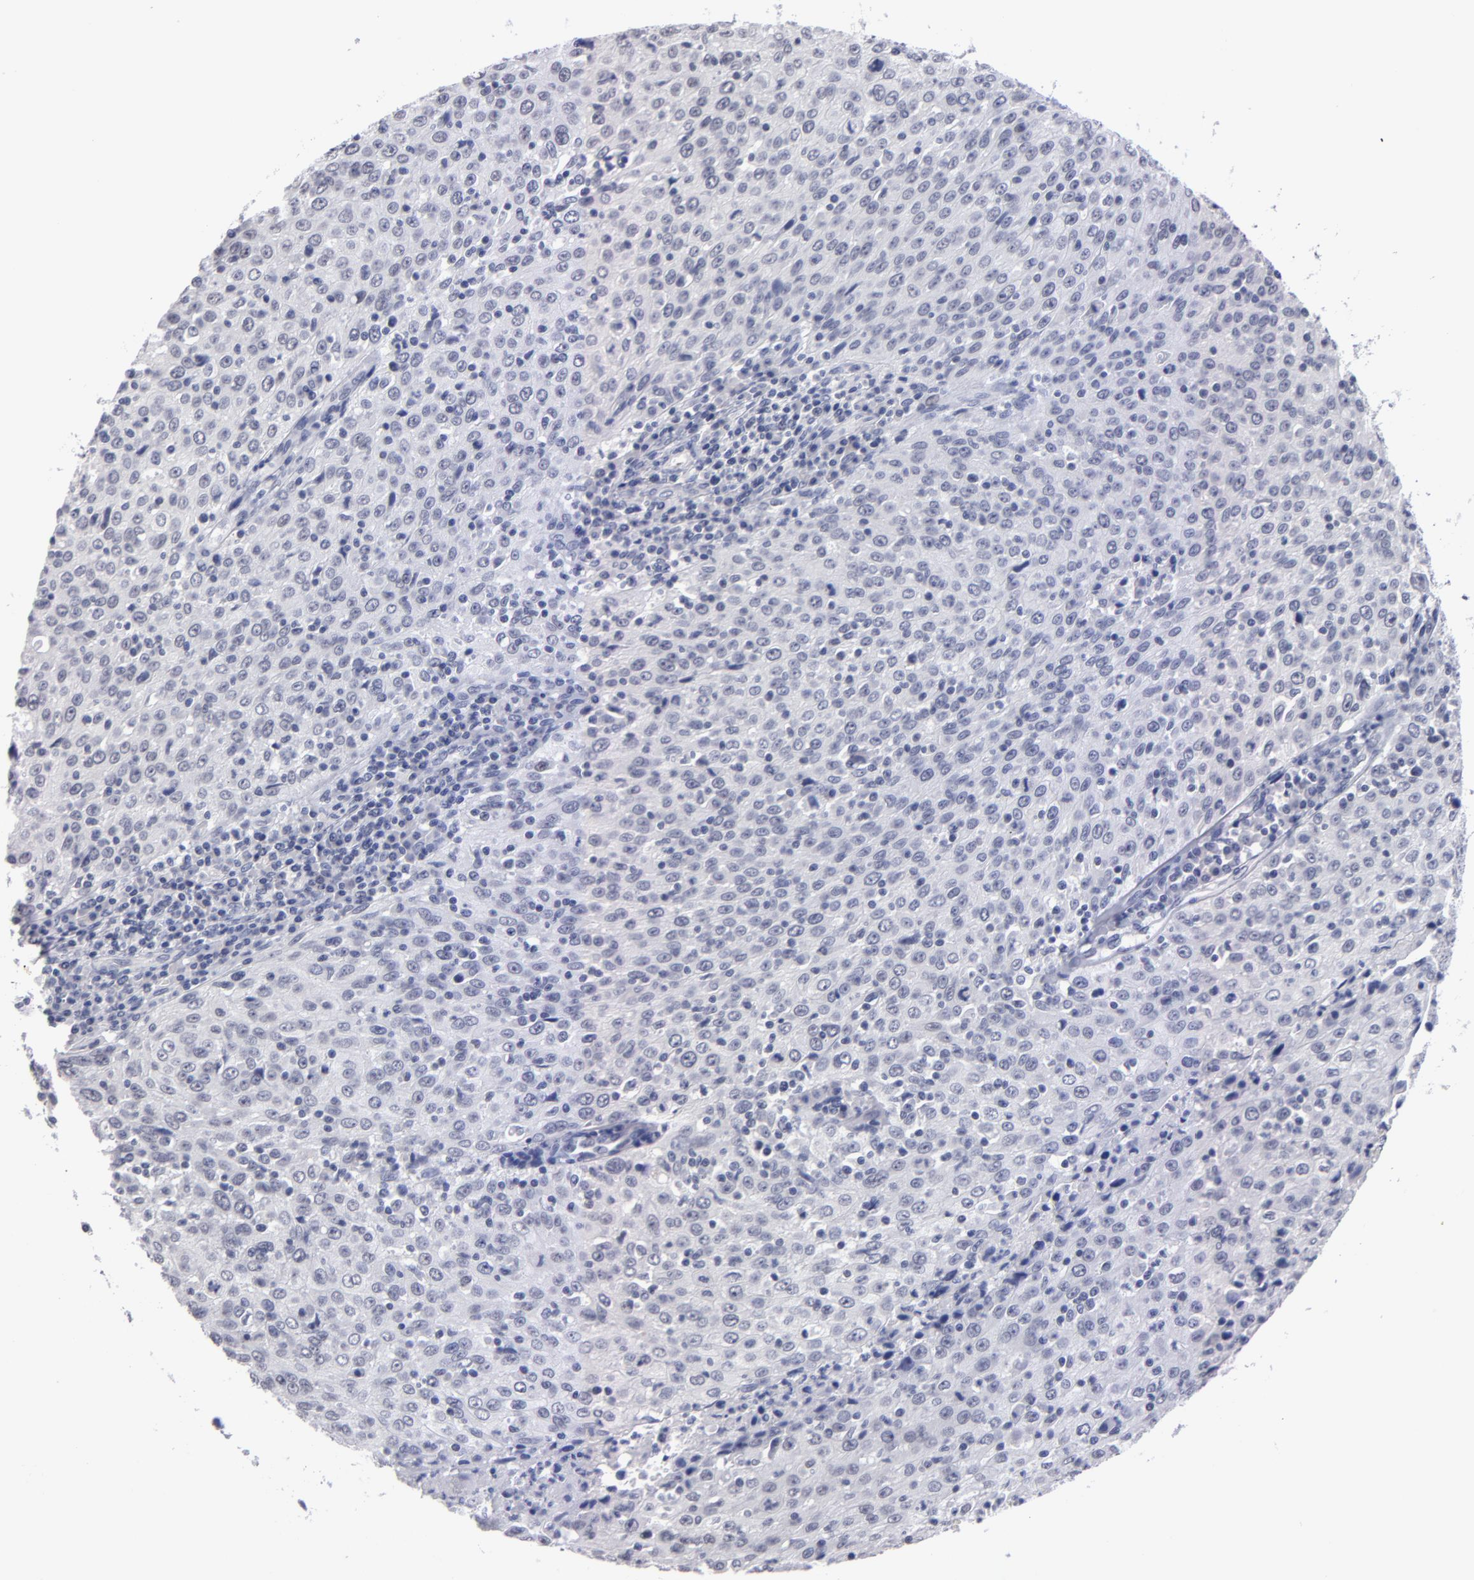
{"staining": {"intensity": "negative", "quantity": "none", "location": "none"}, "tissue": "cervical cancer", "cell_type": "Tumor cells", "image_type": "cancer", "snomed": [{"axis": "morphology", "description": "Squamous cell carcinoma, NOS"}, {"axis": "topography", "description": "Cervix"}], "caption": "Immunohistochemistry (IHC) photomicrograph of cervical squamous cell carcinoma stained for a protein (brown), which demonstrates no staining in tumor cells.", "gene": "TEX11", "patient": {"sex": "female", "age": 27}}